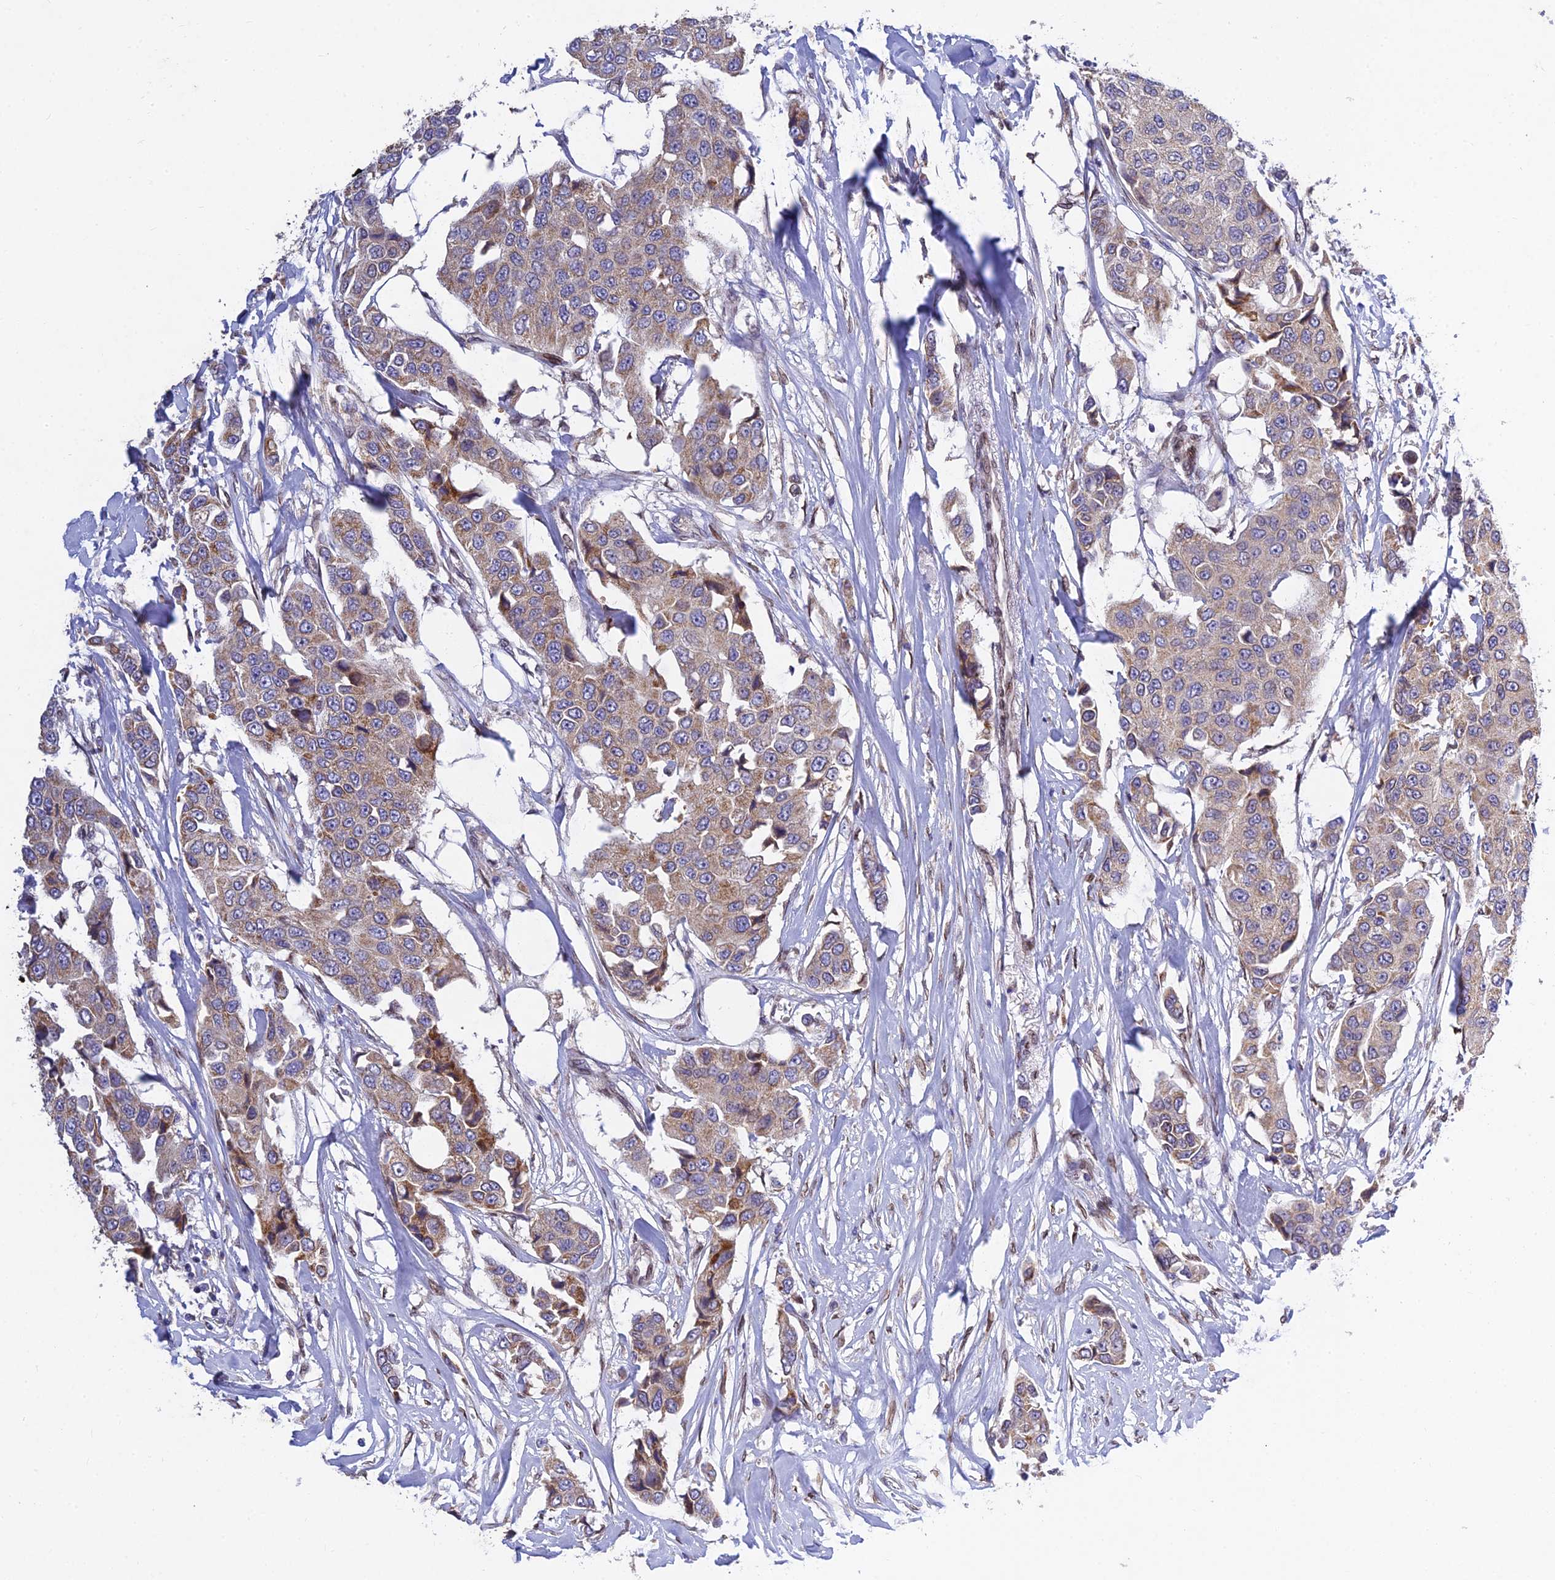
{"staining": {"intensity": "weak", "quantity": "25%-75%", "location": "cytoplasmic/membranous"}, "tissue": "breast cancer", "cell_type": "Tumor cells", "image_type": "cancer", "snomed": [{"axis": "morphology", "description": "Duct carcinoma"}, {"axis": "topography", "description": "Breast"}], "caption": "An IHC photomicrograph of tumor tissue is shown. Protein staining in brown shows weak cytoplasmic/membranous positivity in invasive ductal carcinoma (breast) within tumor cells.", "gene": "MGAT2", "patient": {"sex": "female", "age": 80}}